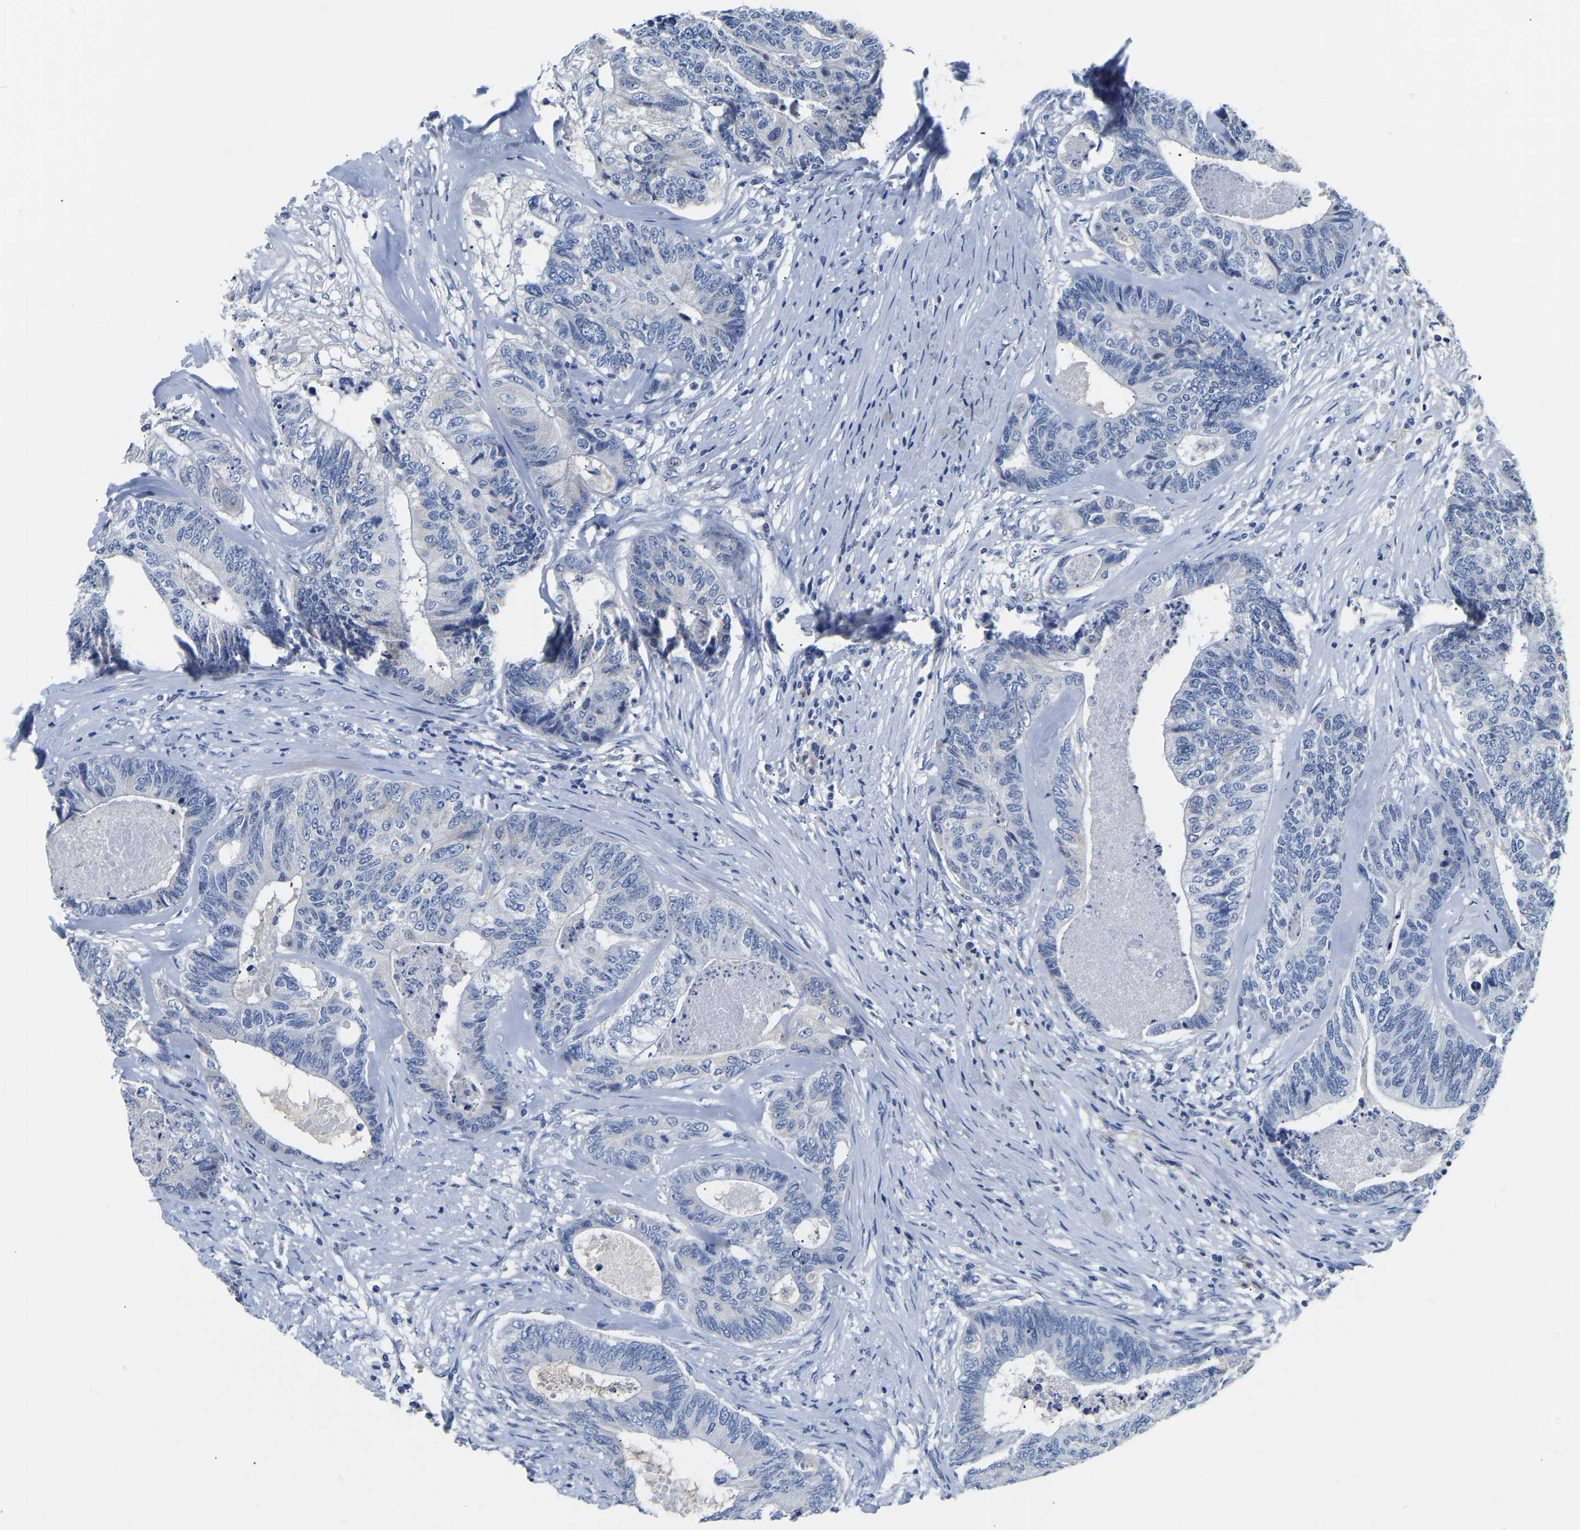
{"staining": {"intensity": "weak", "quantity": "<25%", "location": "cytoplasmic/membranous"}, "tissue": "colorectal cancer", "cell_type": "Tumor cells", "image_type": "cancer", "snomed": [{"axis": "morphology", "description": "Adenocarcinoma, NOS"}, {"axis": "topography", "description": "Colon"}], "caption": "Tumor cells show no significant positivity in colorectal cancer (adenocarcinoma).", "gene": "PCK2", "patient": {"sex": "female", "age": 67}}